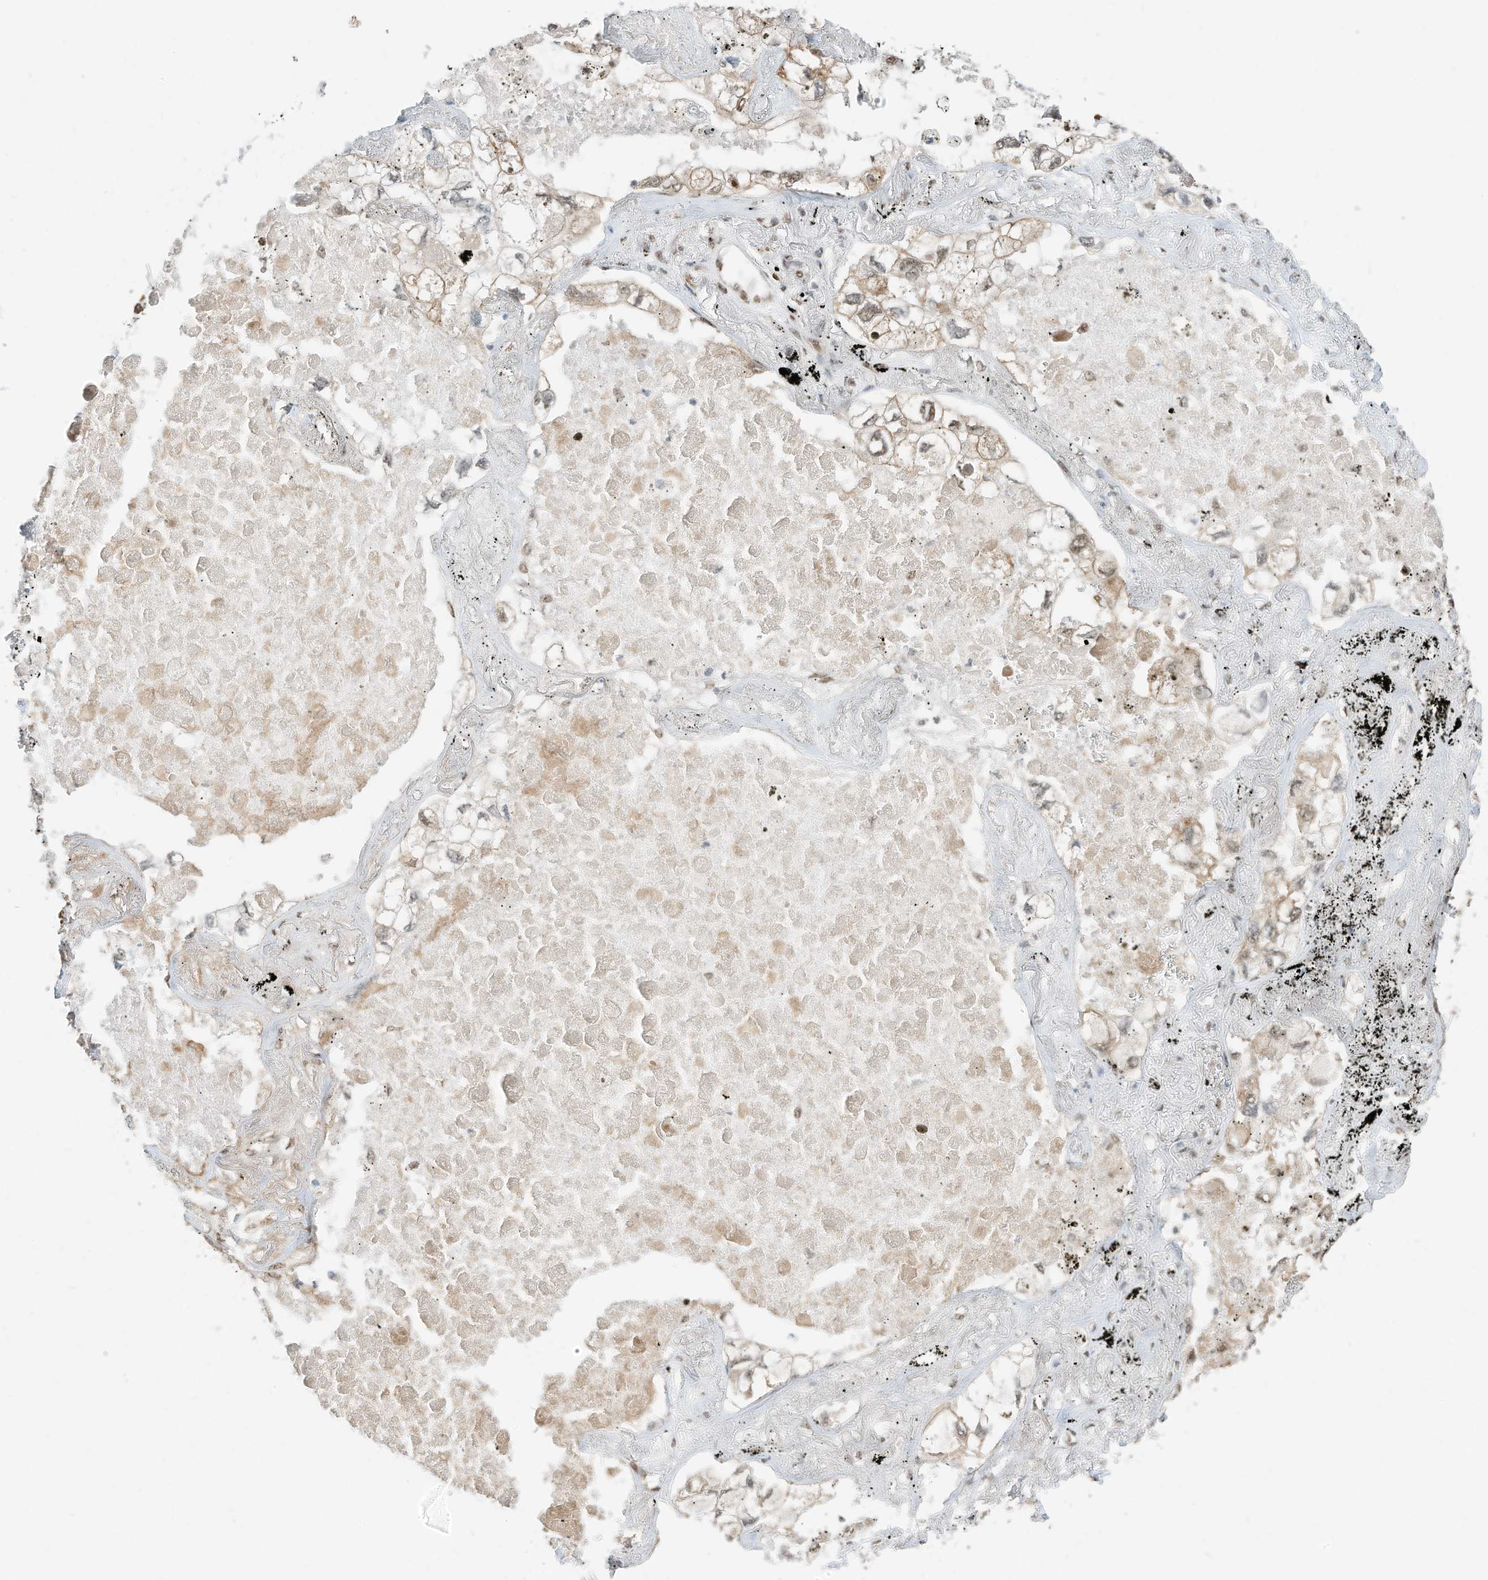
{"staining": {"intensity": "weak", "quantity": ">75%", "location": "nuclear"}, "tissue": "lung cancer", "cell_type": "Tumor cells", "image_type": "cancer", "snomed": [{"axis": "morphology", "description": "Adenocarcinoma, NOS"}, {"axis": "topography", "description": "Lung"}], "caption": "Adenocarcinoma (lung) stained with a protein marker shows weak staining in tumor cells.", "gene": "ZNF195", "patient": {"sex": "male", "age": 65}}